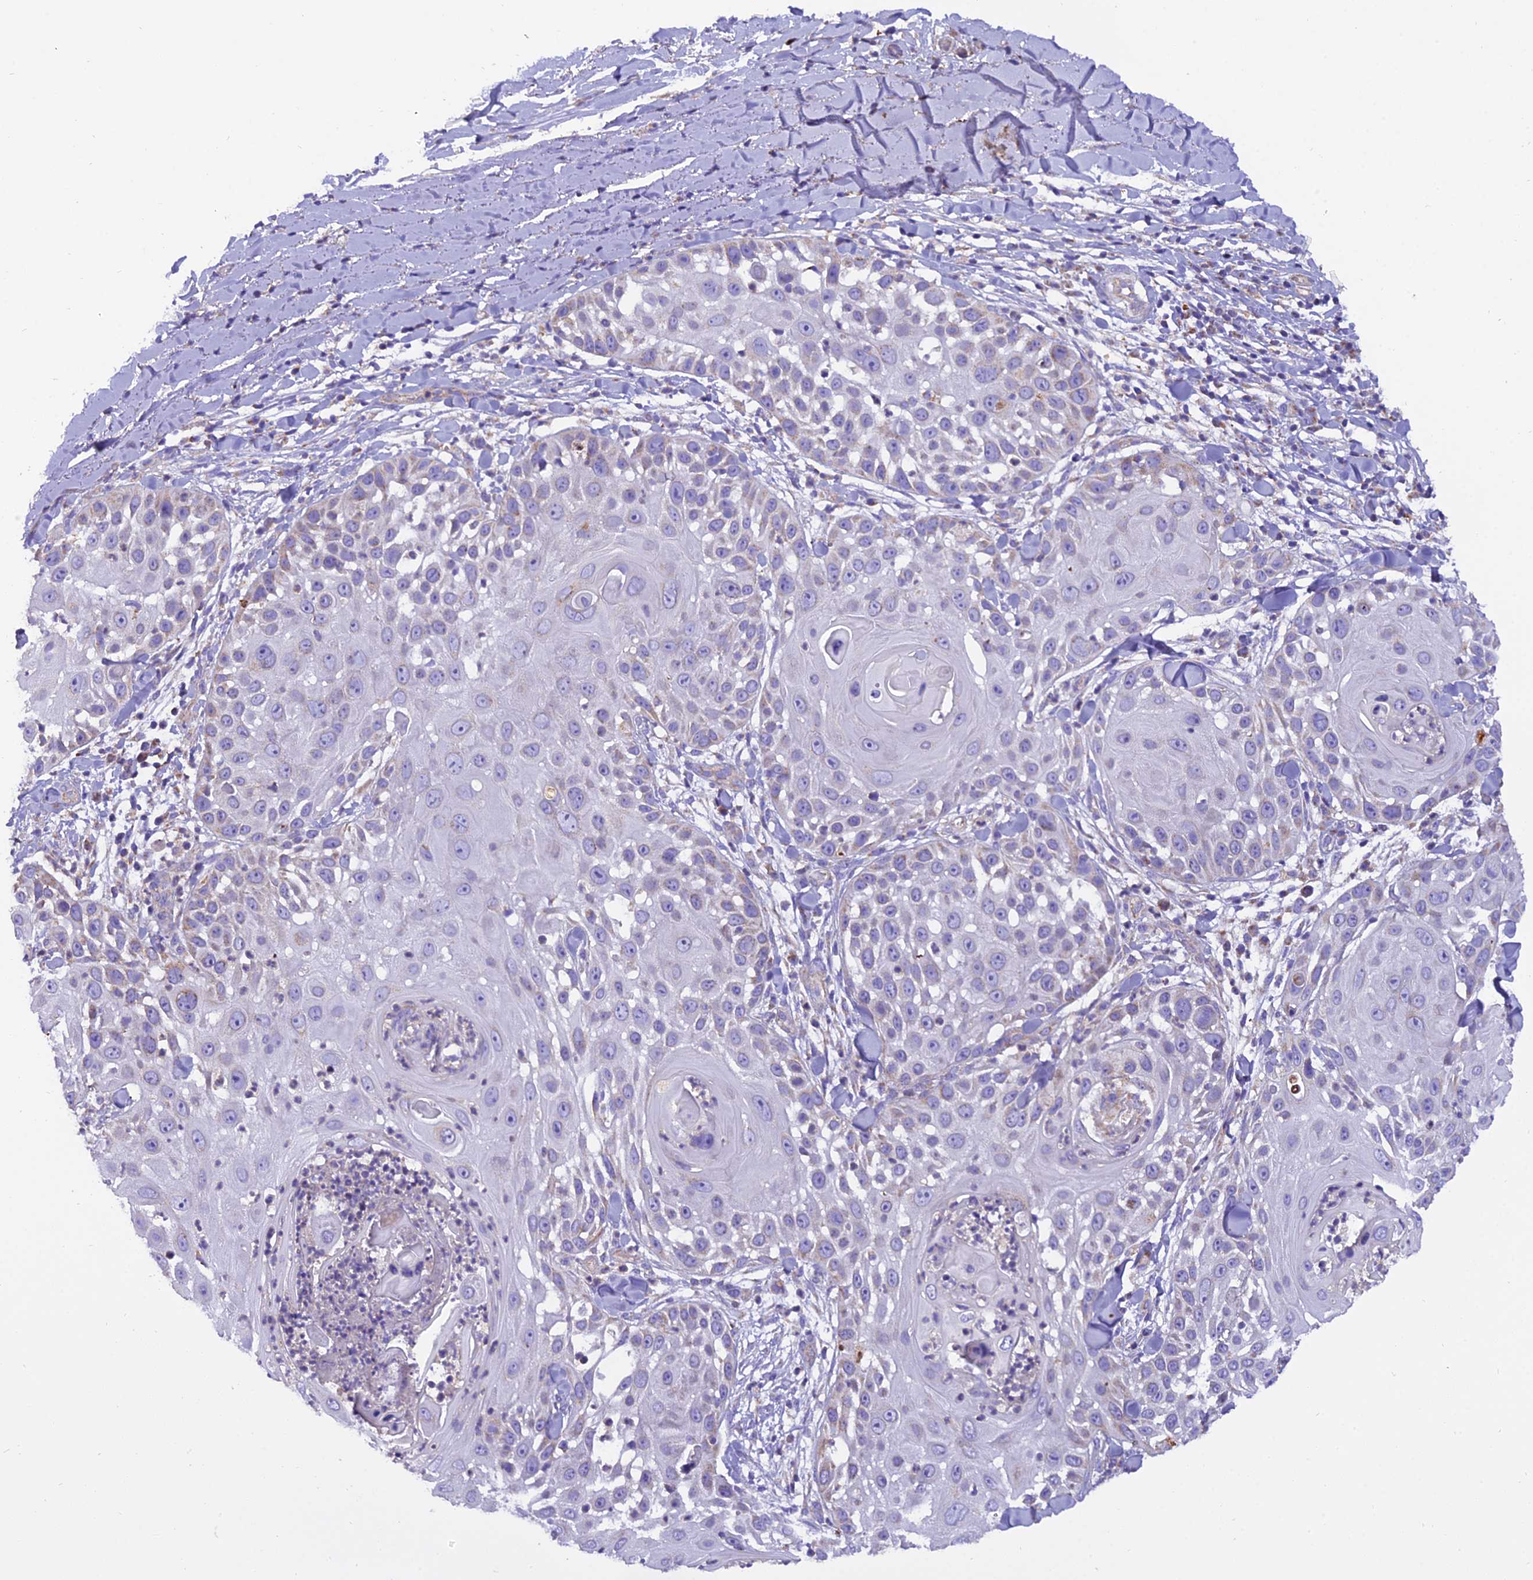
{"staining": {"intensity": "weak", "quantity": "<25%", "location": "cytoplasmic/membranous"}, "tissue": "skin cancer", "cell_type": "Tumor cells", "image_type": "cancer", "snomed": [{"axis": "morphology", "description": "Squamous cell carcinoma, NOS"}, {"axis": "topography", "description": "Skin"}], "caption": "DAB (3,3'-diaminobenzidine) immunohistochemical staining of human skin cancer demonstrates no significant positivity in tumor cells. (DAB (3,3'-diaminobenzidine) IHC, high magnification).", "gene": "GPD1", "patient": {"sex": "female", "age": 44}}